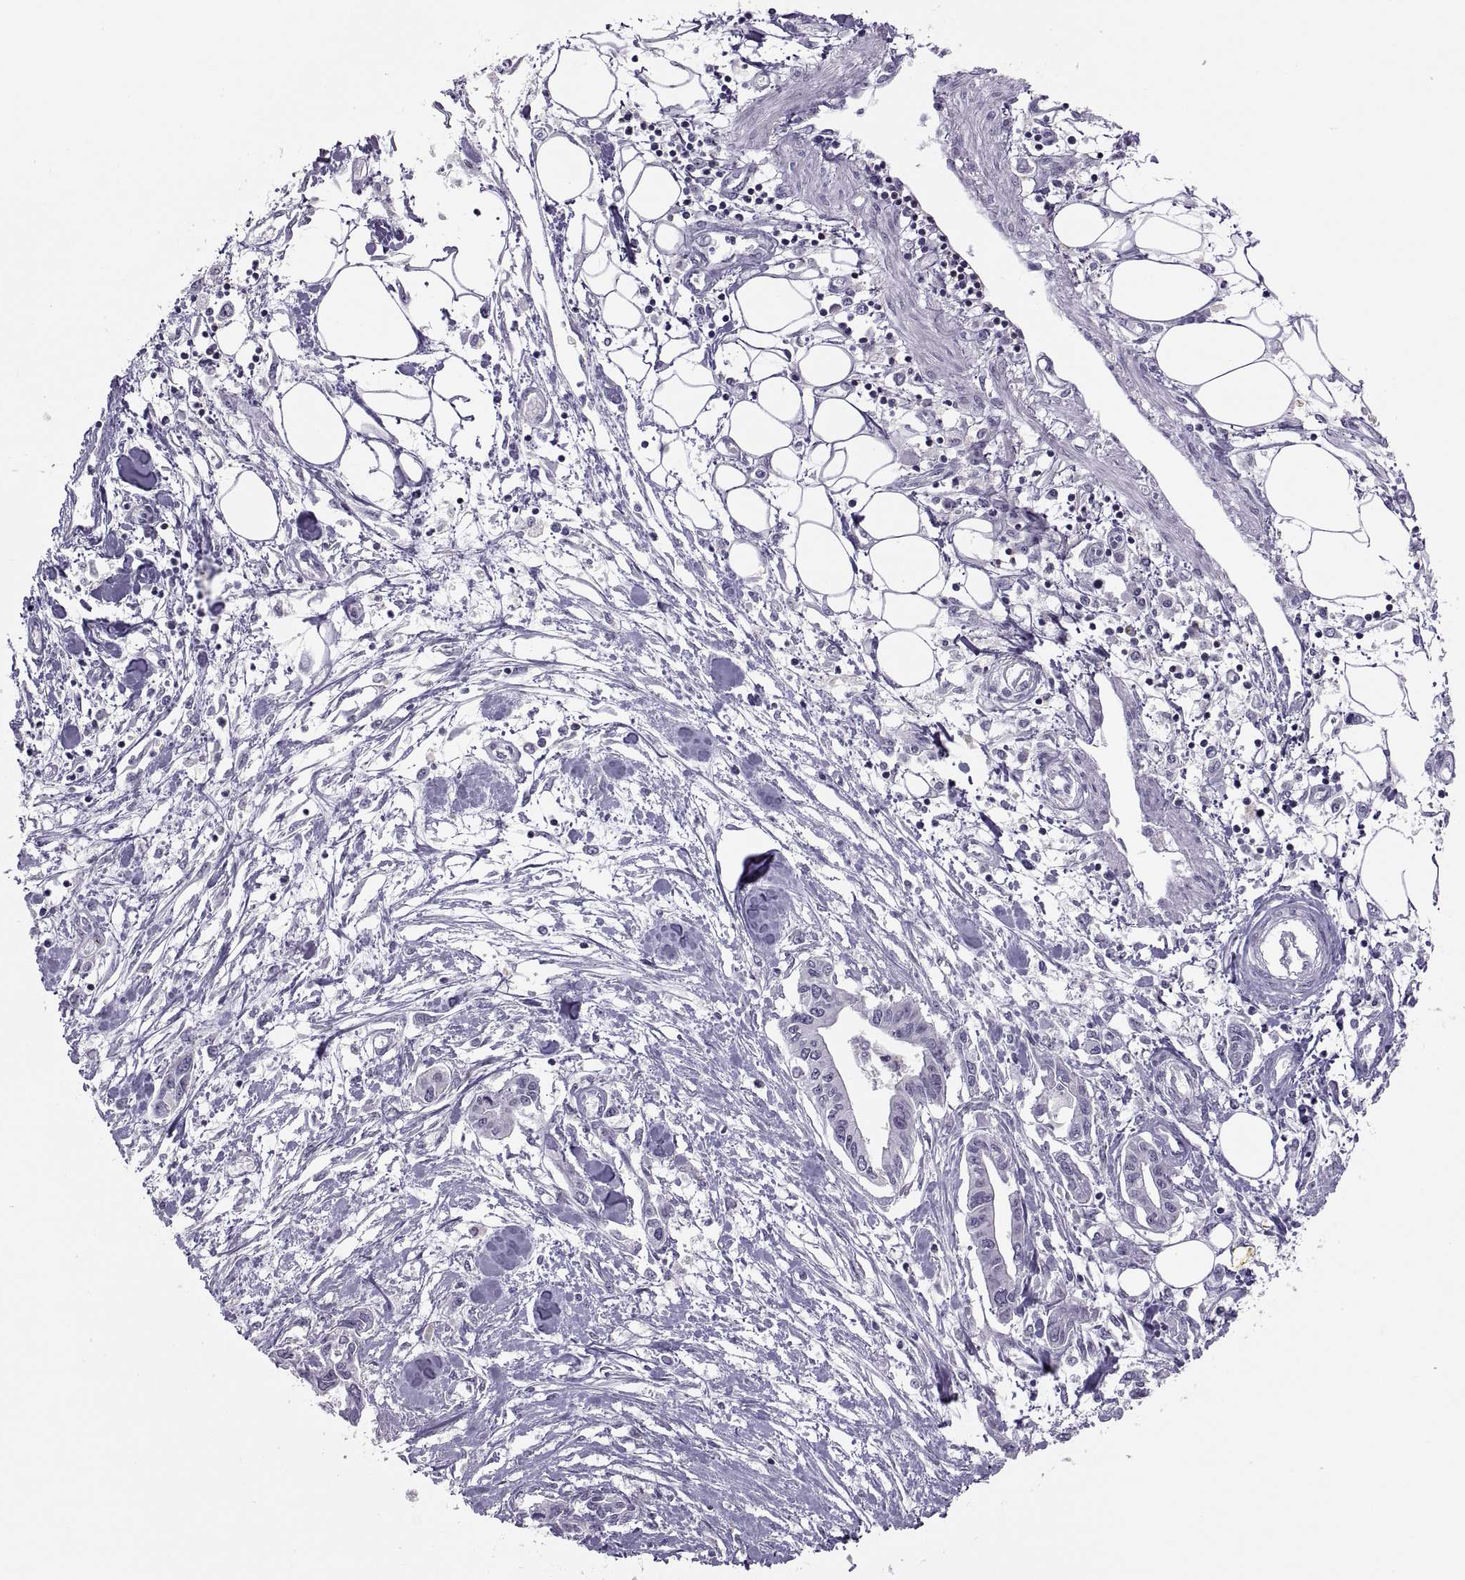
{"staining": {"intensity": "negative", "quantity": "none", "location": "none"}, "tissue": "pancreatic cancer", "cell_type": "Tumor cells", "image_type": "cancer", "snomed": [{"axis": "morphology", "description": "Adenocarcinoma, NOS"}, {"axis": "topography", "description": "Pancreas"}], "caption": "This is an IHC image of human adenocarcinoma (pancreatic). There is no expression in tumor cells.", "gene": "TTC21A", "patient": {"sex": "male", "age": 60}}